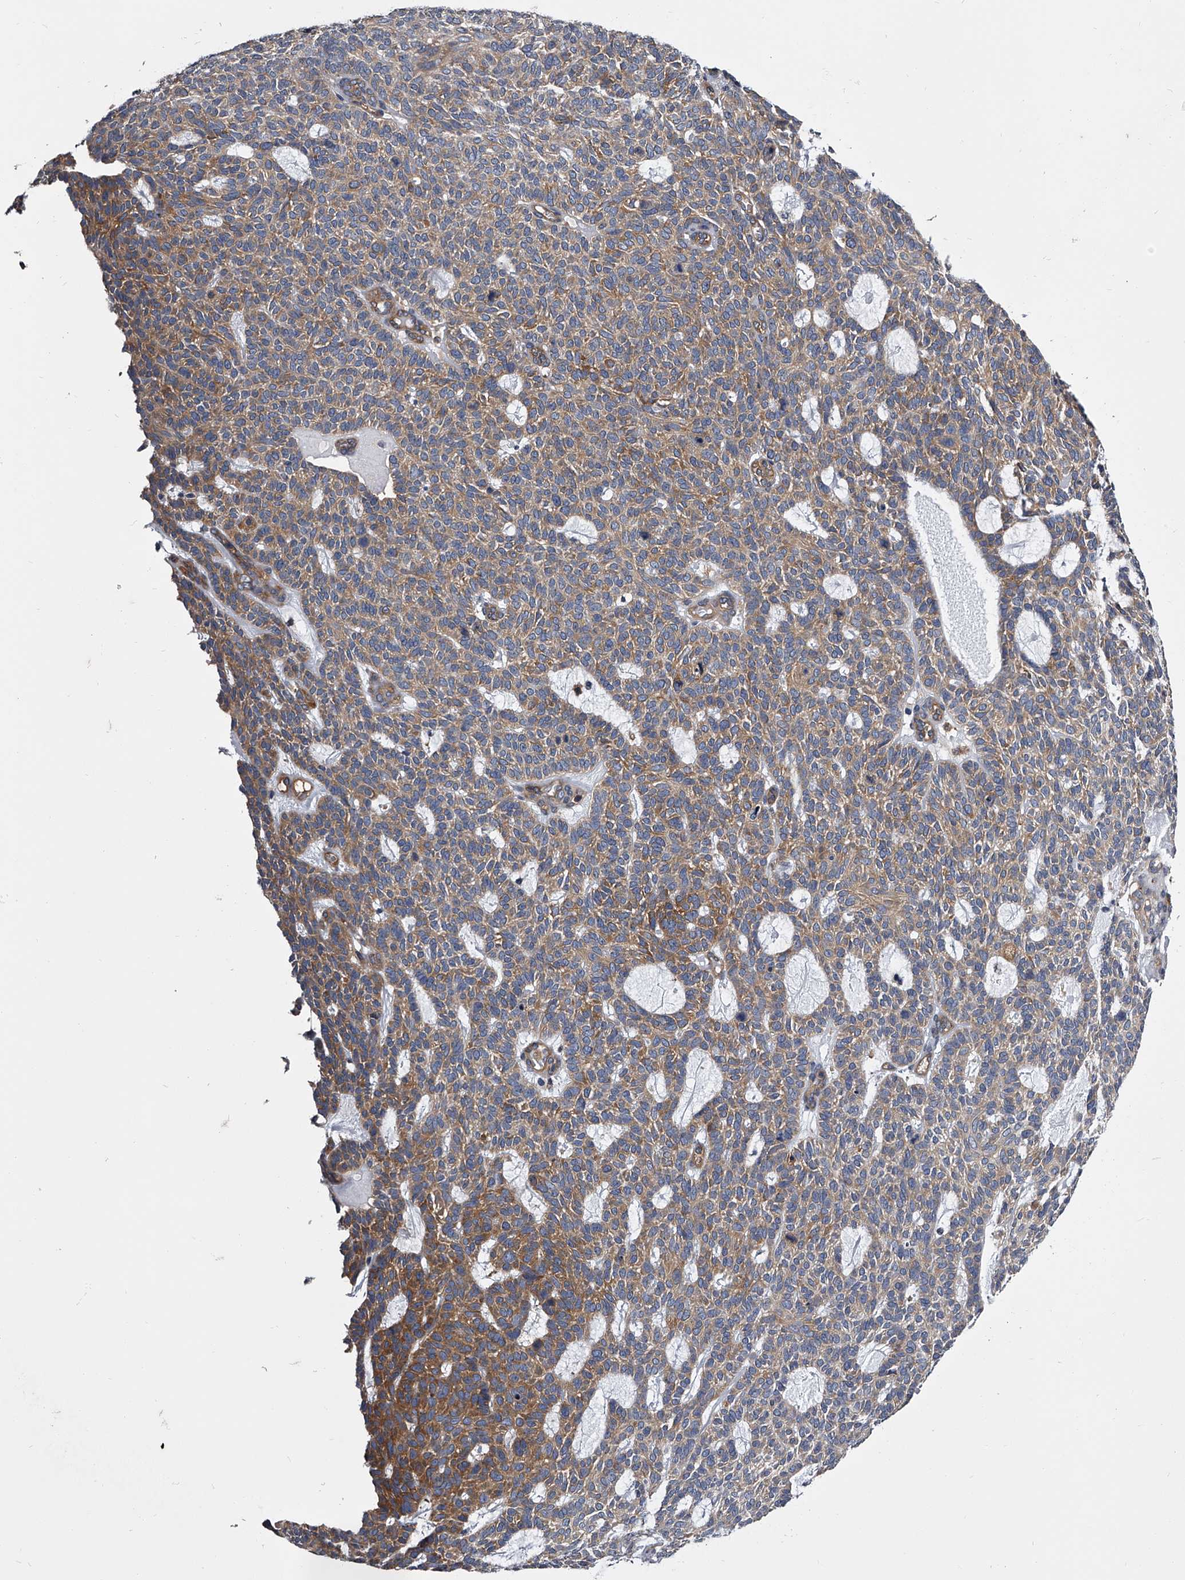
{"staining": {"intensity": "moderate", "quantity": ">75%", "location": "cytoplasmic/membranous"}, "tissue": "skin cancer", "cell_type": "Tumor cells", "image_type": "cancer", "snomed": [{"axis": "morphology", "description": "Squamous cell carcinoma, NOS"}, {"axis": "topography", "description": "Skin"}], "caption": "A medium amount of moderate cytoplasmic/membranous staining is seen in about >75% of tumor cells in squamous cell carcinoma (skin) tissue.", "gene": "GAPVD1", "patient": {"sex": "female", "age": 90}}